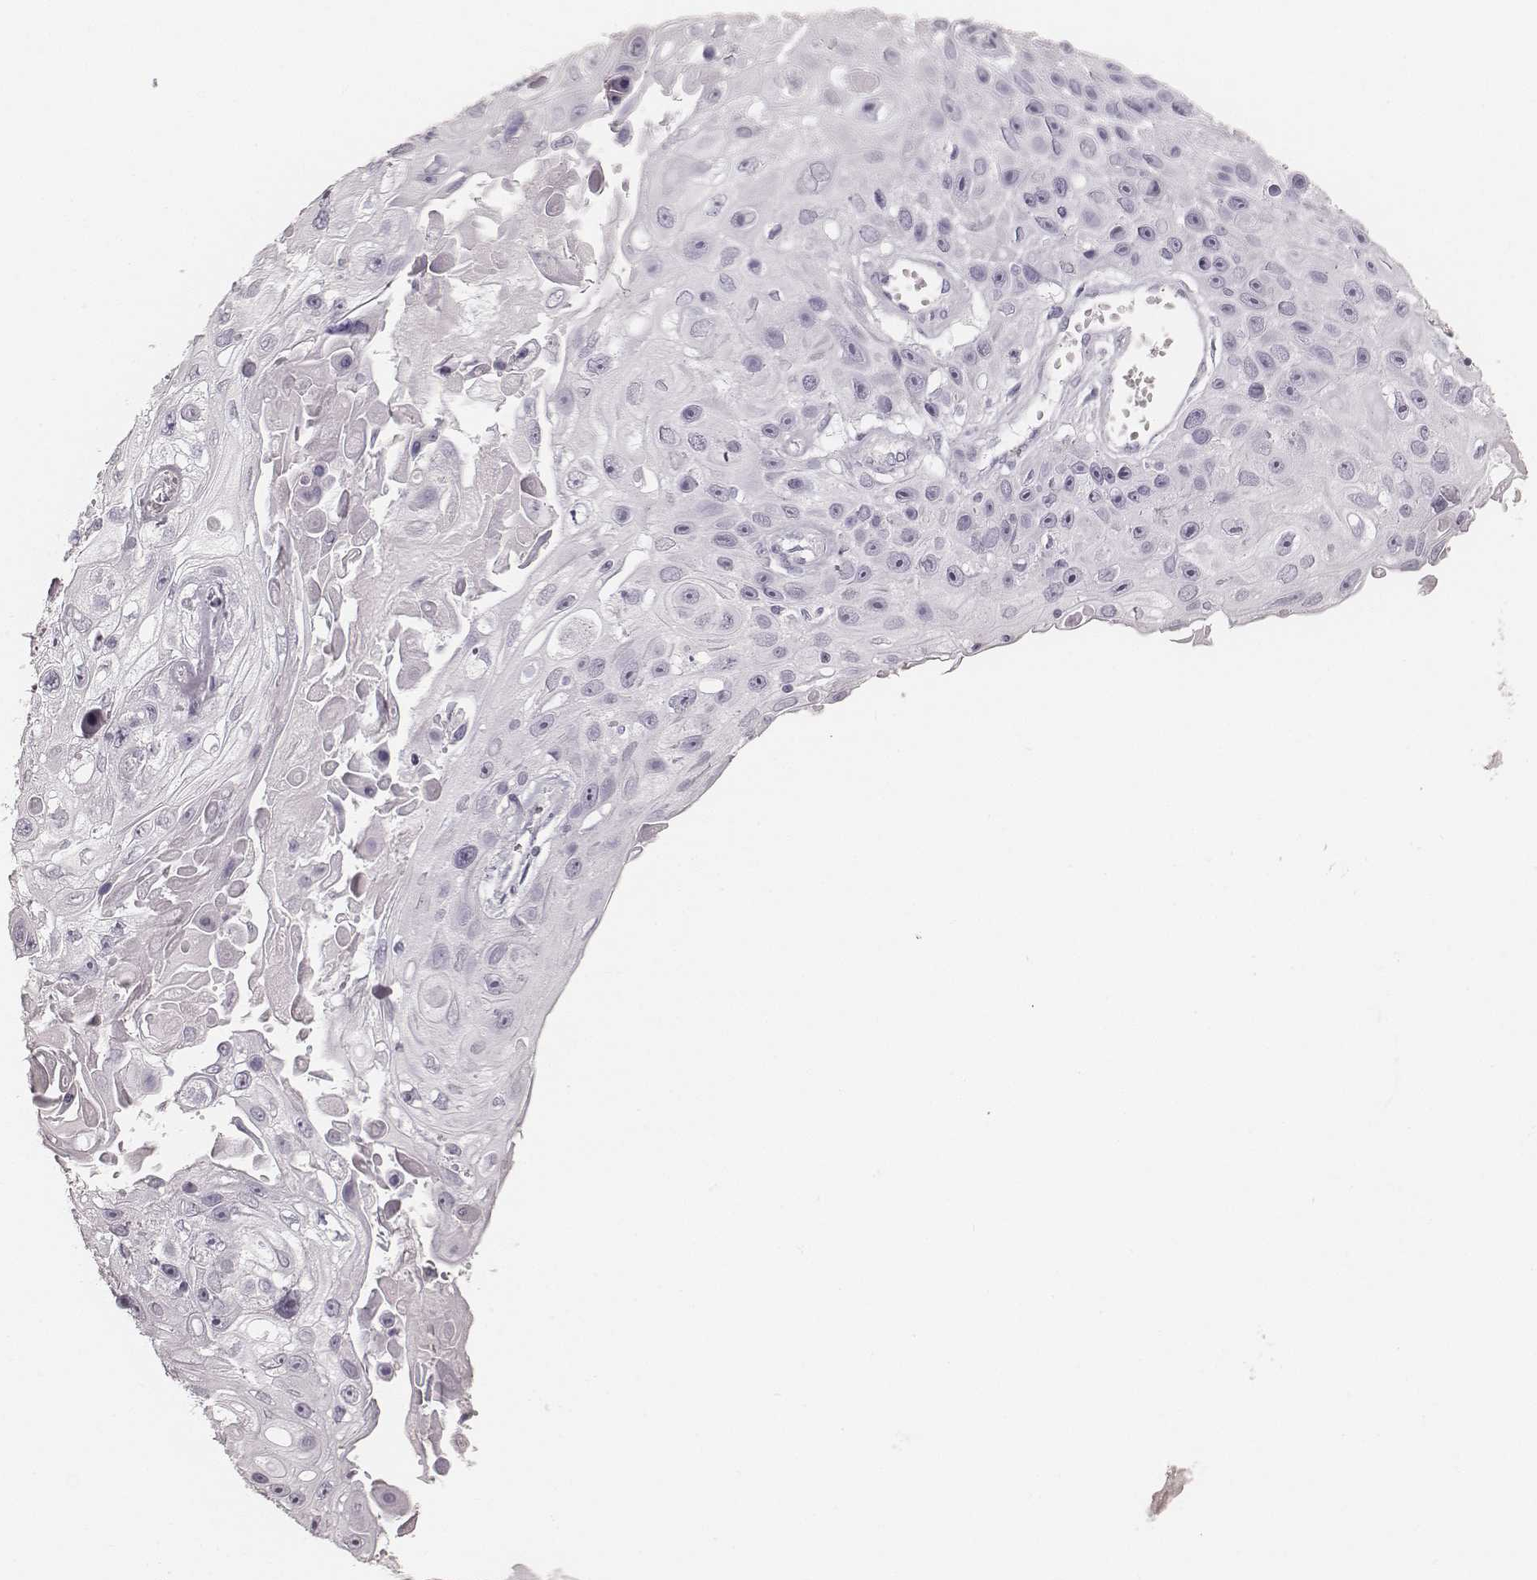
{"staining": {"intensity": "negative", "quantity": "none", "location": "none"}, "tissue": "skin cancer", "cell_type": "Tumor cells", "image_type": "cancer", "snomed": [{"axis": "morphology", "description": "Squamous cell carcinoma, NOS"}, {"axis": "topography", "description": "Skin"}], "caption": "Protein analysis of skin cancer demonstrates no significant staining in tumor cells.", "gene": "KRT34", "patient": {"sex": "male", "age": 82}}